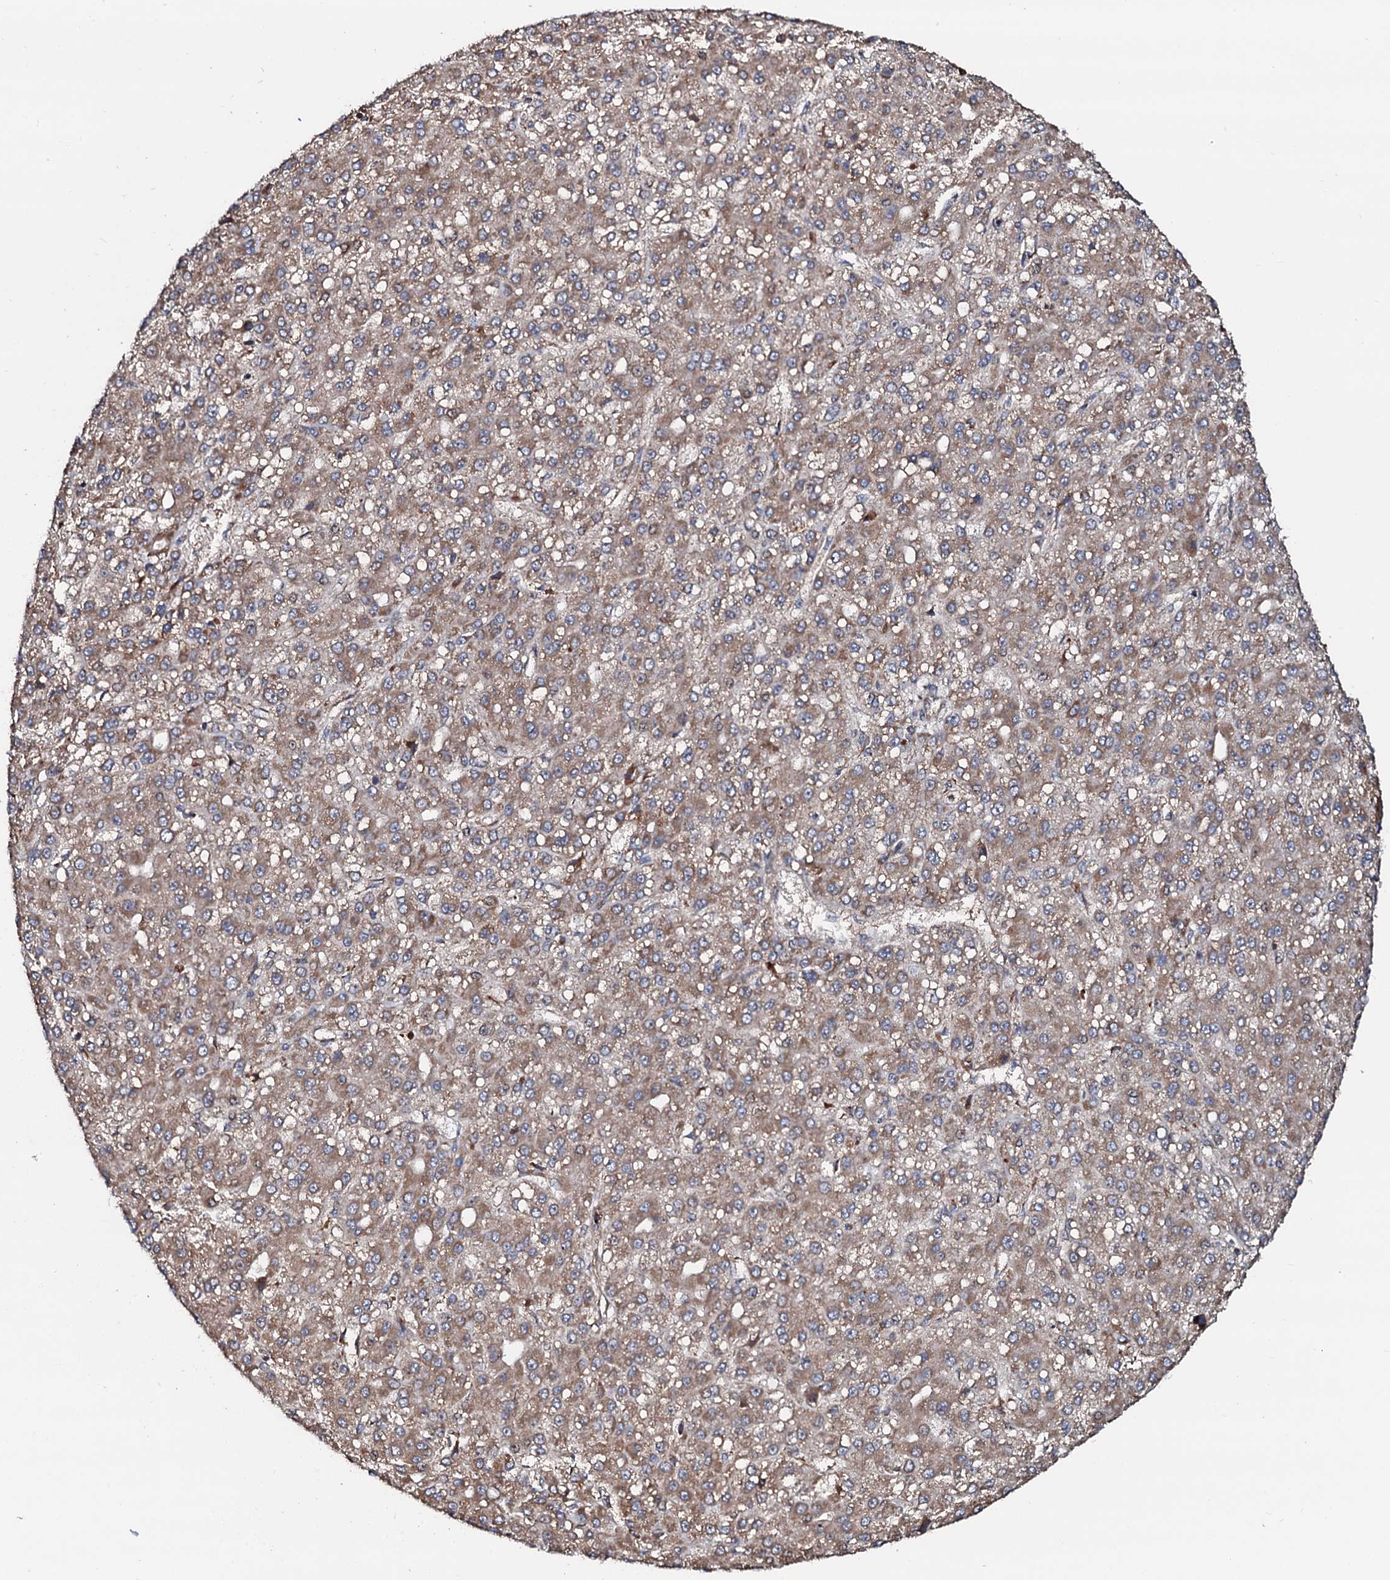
{"staining": {"intensity": "weak", "quantity": ">75%", "location": "cytoplasmic/membranous"}, "tissue": "liver cancer", "cell_type": "Tumor cells", "image_type": "cancer", "snomed": [{"axis": "morphology", "description": "Carcinoma, Hepatocellular, NOS"}, {"axis": "topography", "description": "Liver"}], "caption": "Tumor cells demonstrate weak cytoplasmic/membranous expression in about >75% of cells in hepatocellular carcinoma (liver).", "gene": "SDHAF2", "patient": {"sex": "male", "age": 67}}